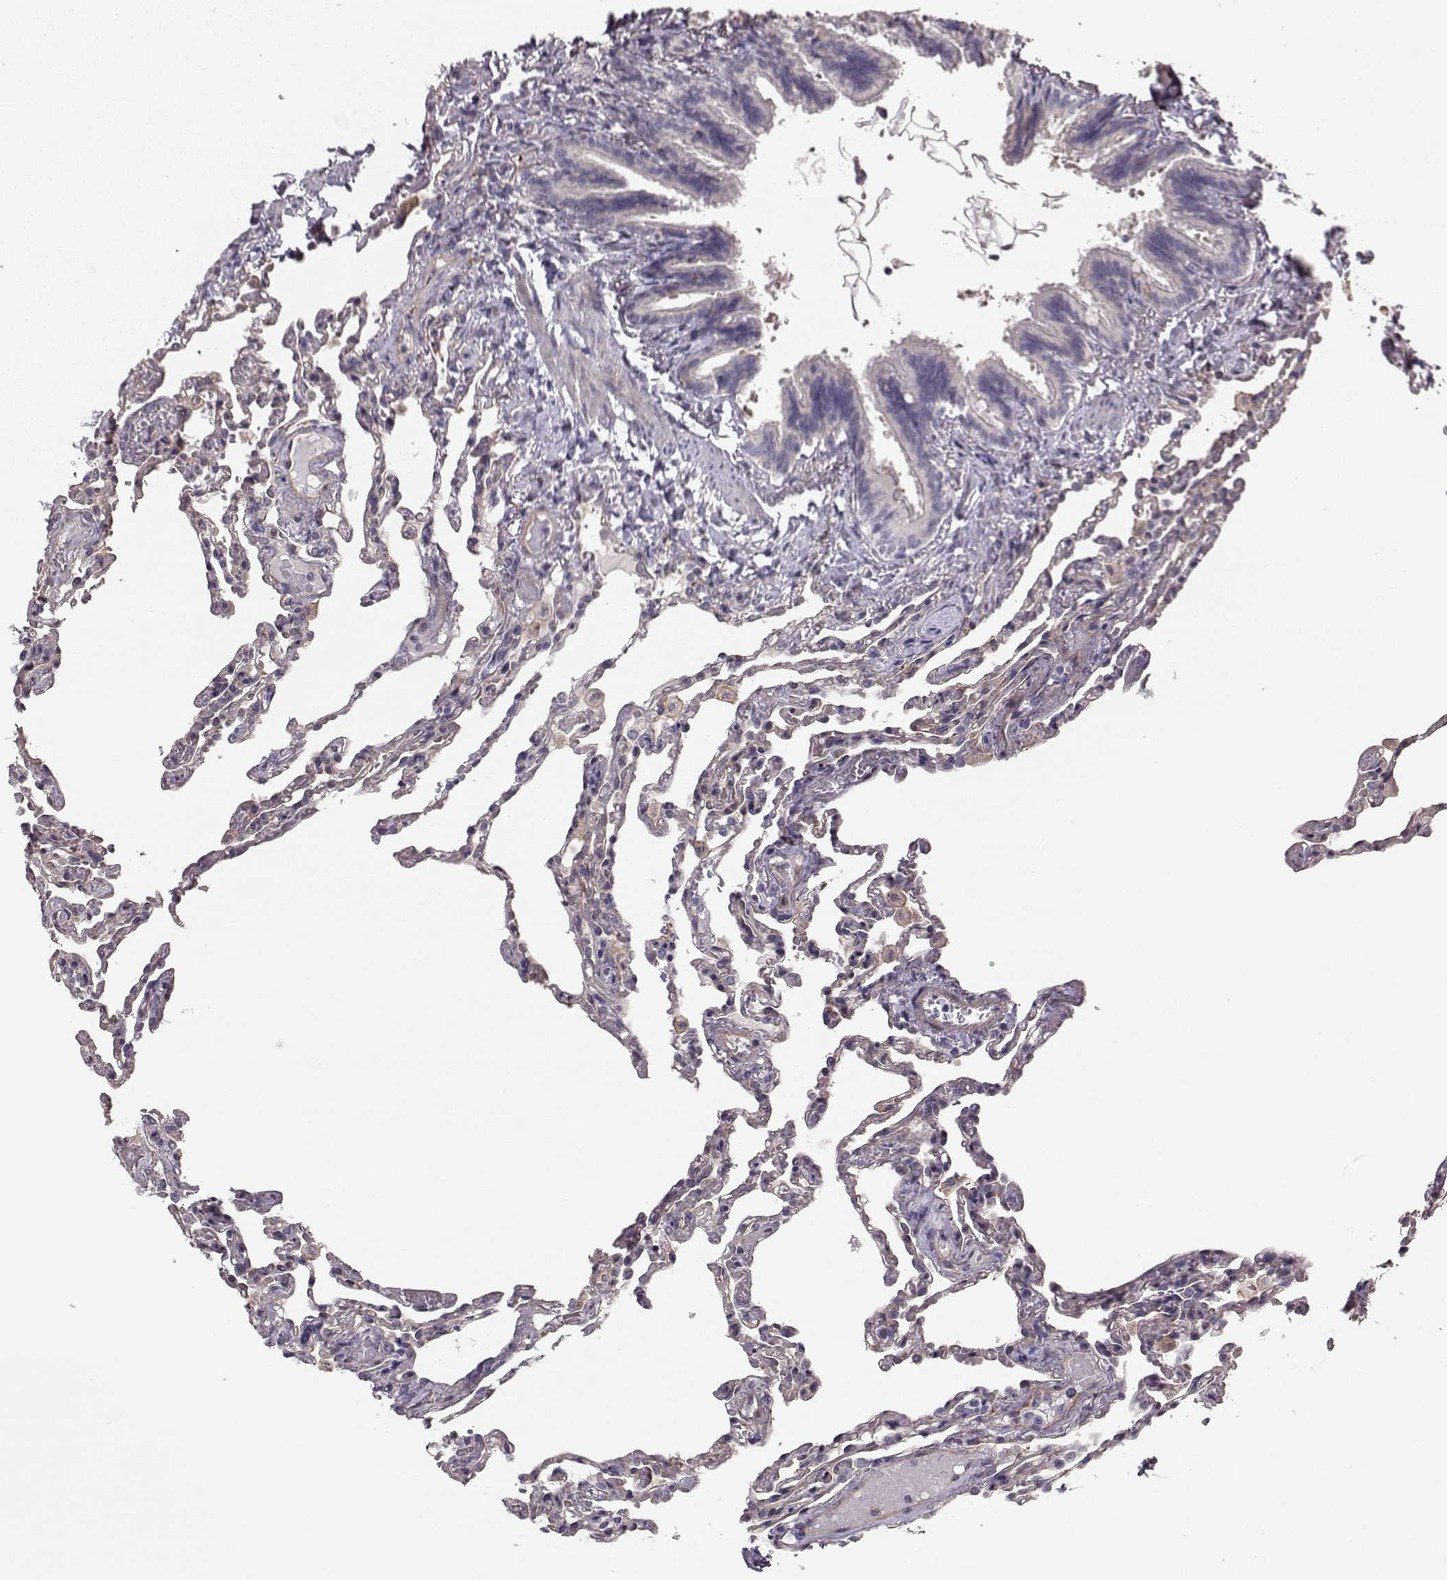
{"staining": {"intensity": "negative", "quantity": "none", "location": "none"}, "tissue": "lung", "cell_type": "Alveolar cells", "image_type": "normal", "snomed": [{"axis": "morphology", "description": "Normal tissue, NOS"}, {"axis": "topography", "description": "Lung"}], "caption": "IHC photomicrograph of benign lung: lung stained with DAB (3,3'-diaminobenzidine) demonstrates no significant protein expression in alveolar cells.", "gene": "GPR50", "patient": {"sex": "female", "age": 43}}